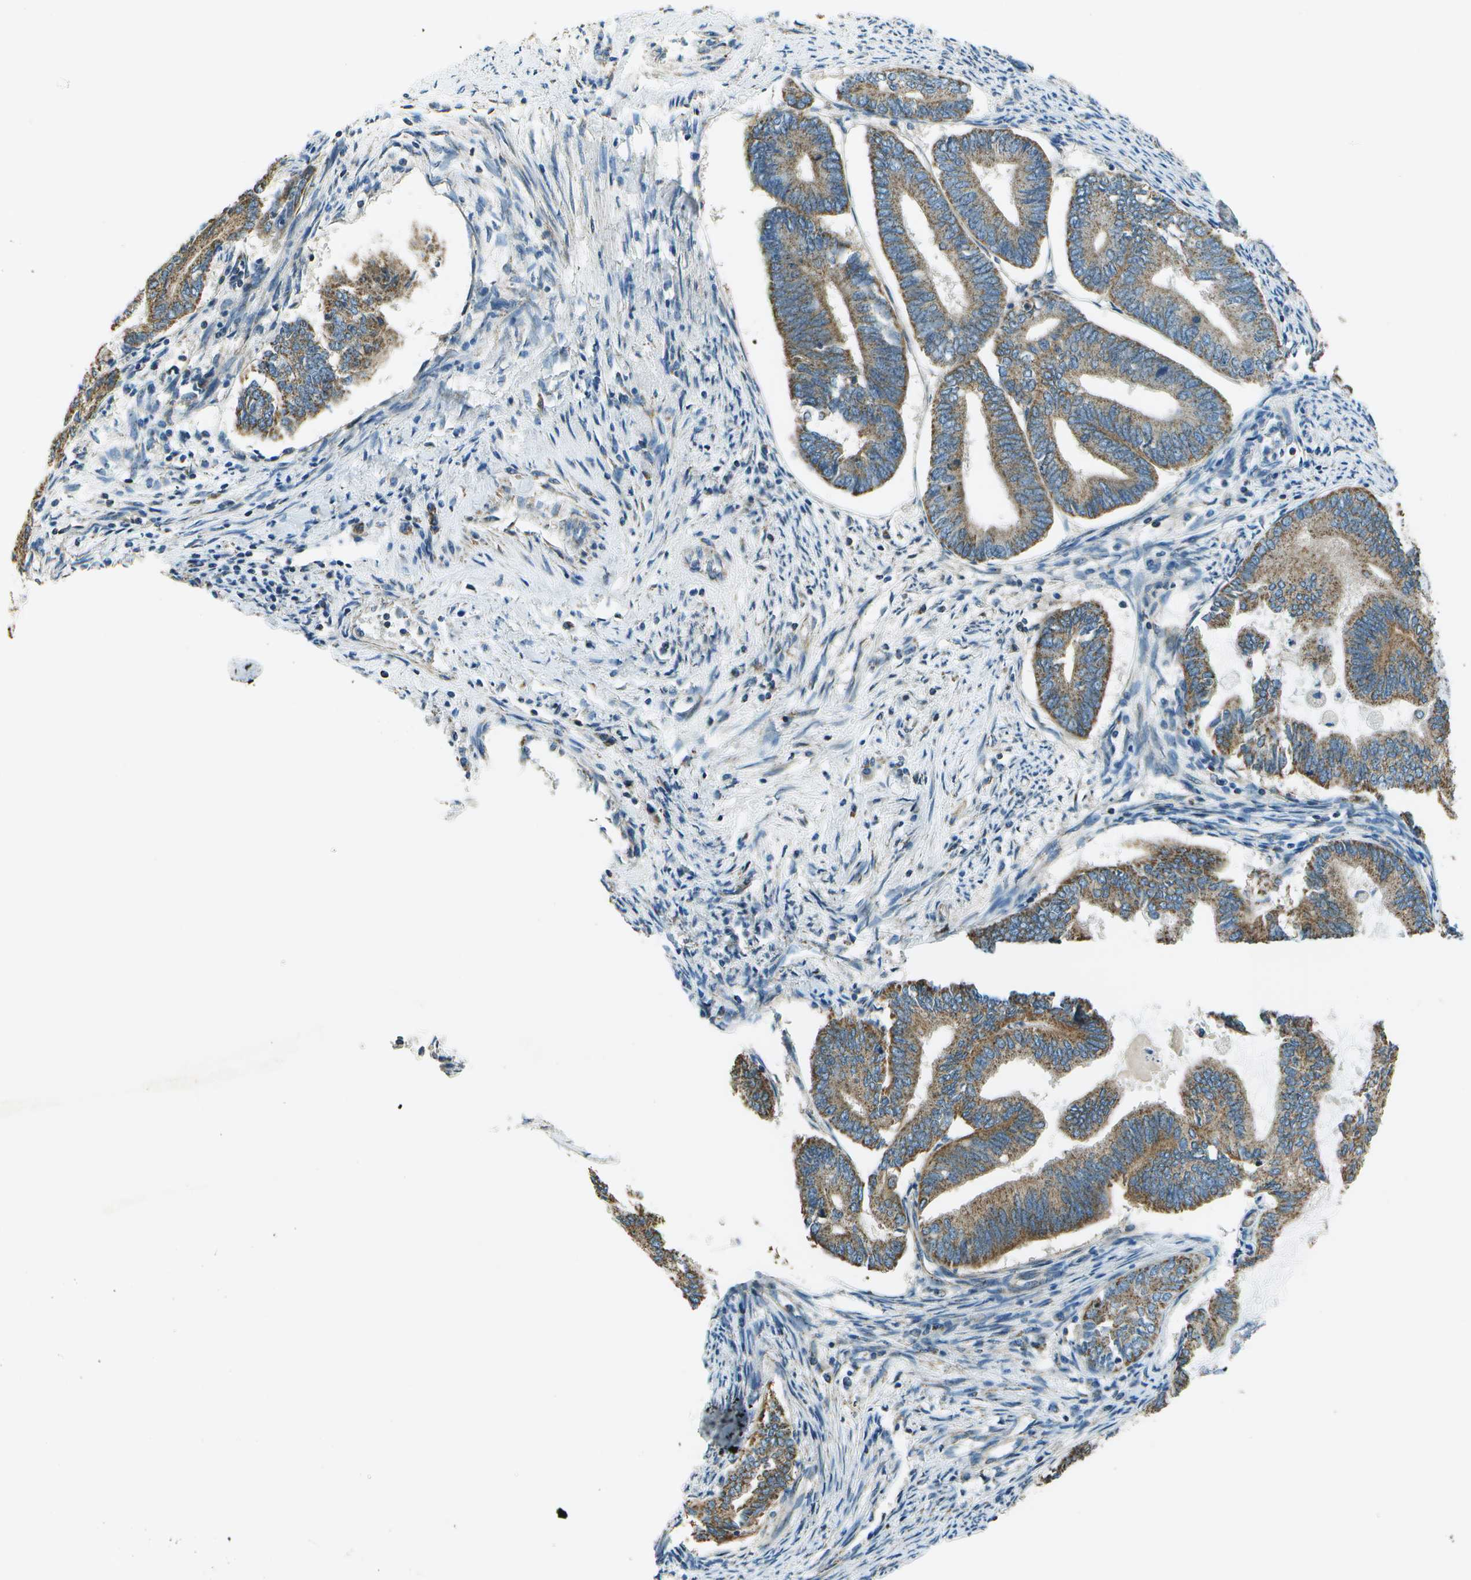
{"staining": {"intensity": "moderate", "quantity": ">75%", "location": "cytoplasmic/membranous"}, "tissue": "endometrial cancer", "cell_type": "Tumor cells", "image_type": "cancer", "snomed": [{"axis": "morphology", "description": "Adenocarcinoma, NOS"}, {"axis": "topography", "description": "Endometrium"}], "caption": "Endometrial cancer (adenocarcinoma) stained with a protein marker reveals moderate staining in tumor cells.", "gene": "TMEM51", "patient": {"sex": "female", "age": 86}}